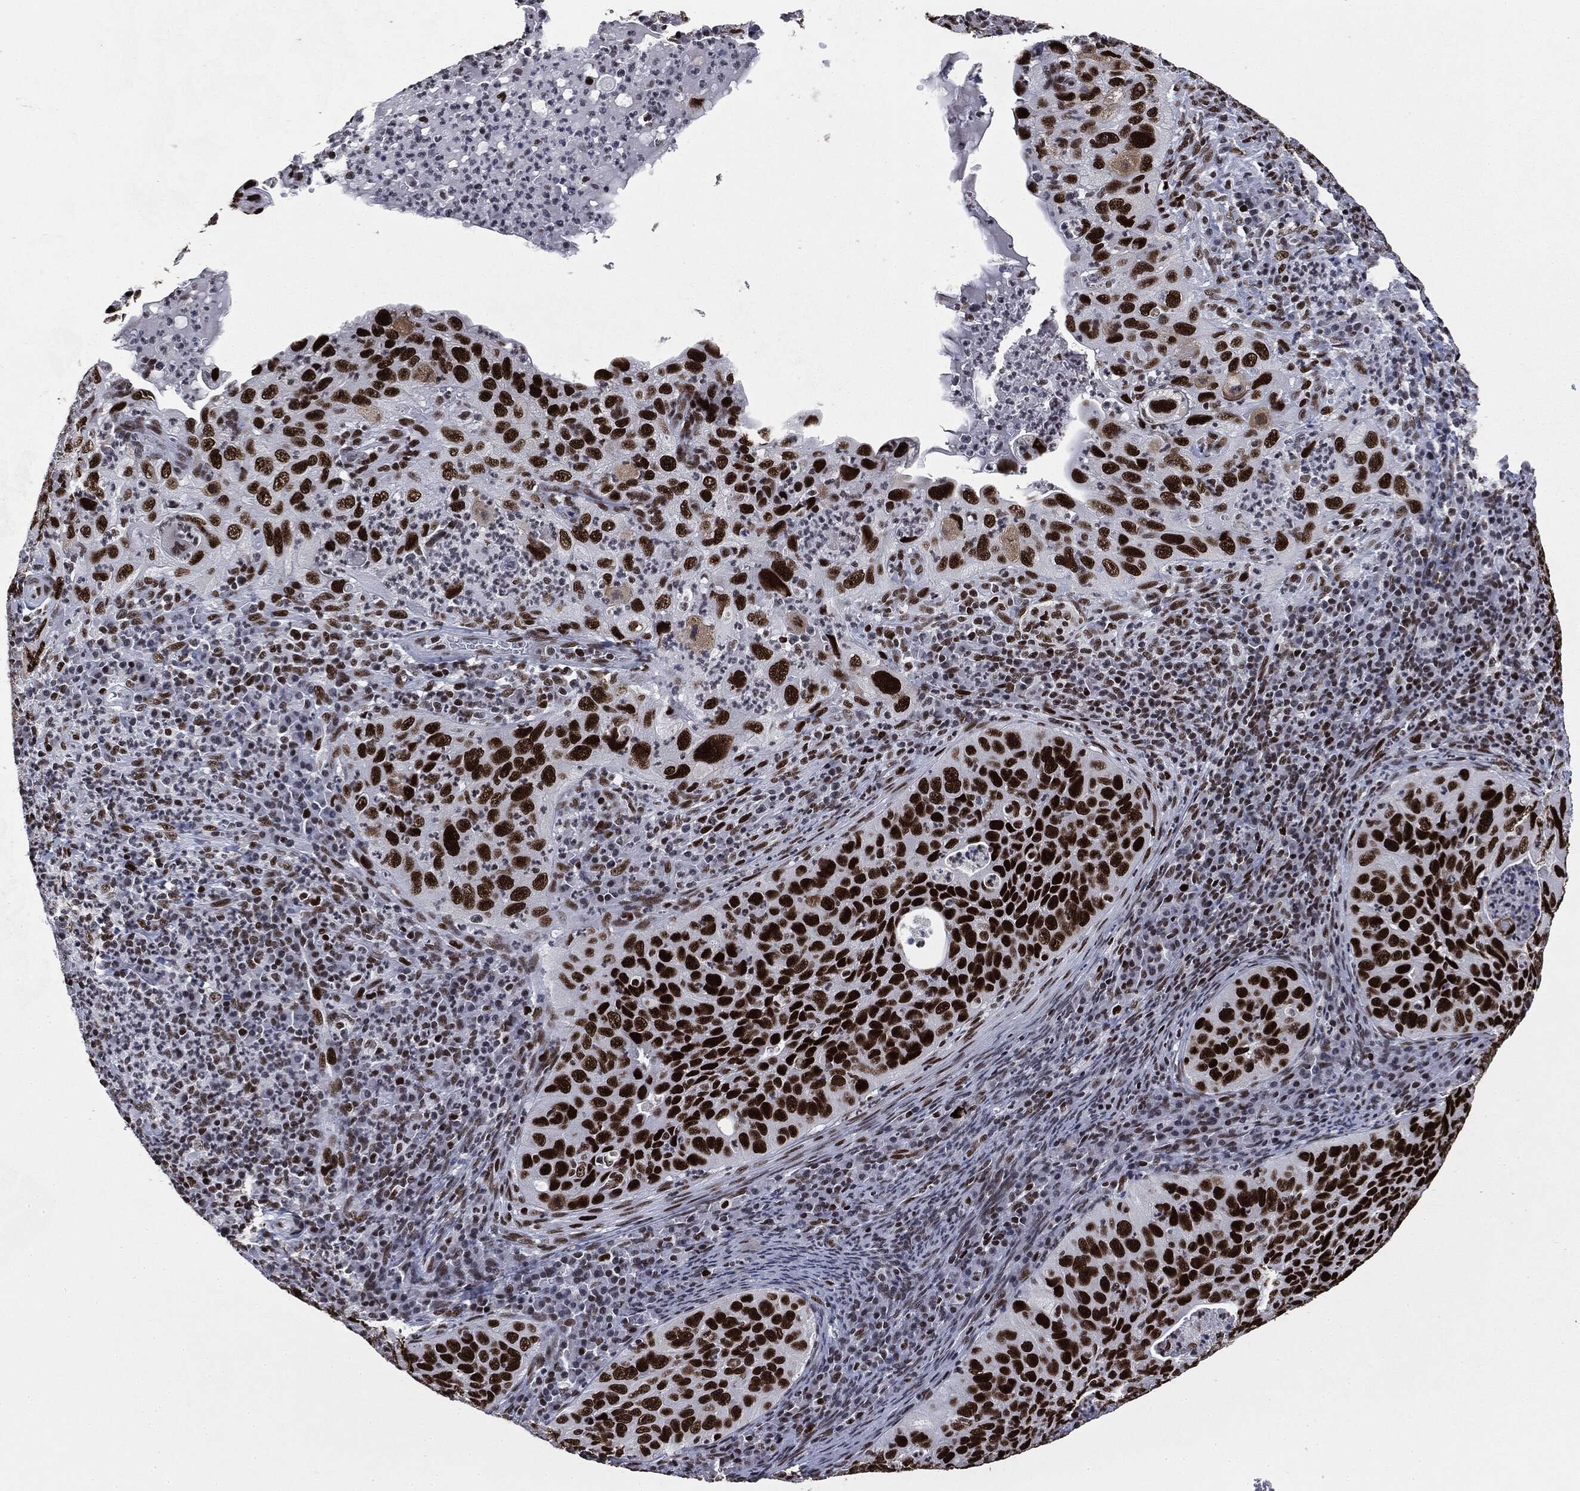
{"staining": {"intensity": "strong", "quantity": ">75%", "location": "nuclear"}, "tissue": "cervical cancer", "cell_type": "Tumor cells", "image_type": "cancer", "snomed": [{"axis": "morphology", "description": "Squamous cell carcinoma, NOS"}, {"axis": "topography", "description": "Cervix"}], "caption": "Cervical cancer stained with a protein marker displays strong staining in tumor cells.", "gene": "MSH2", "patient": {"sex": "female", "age": 26}}